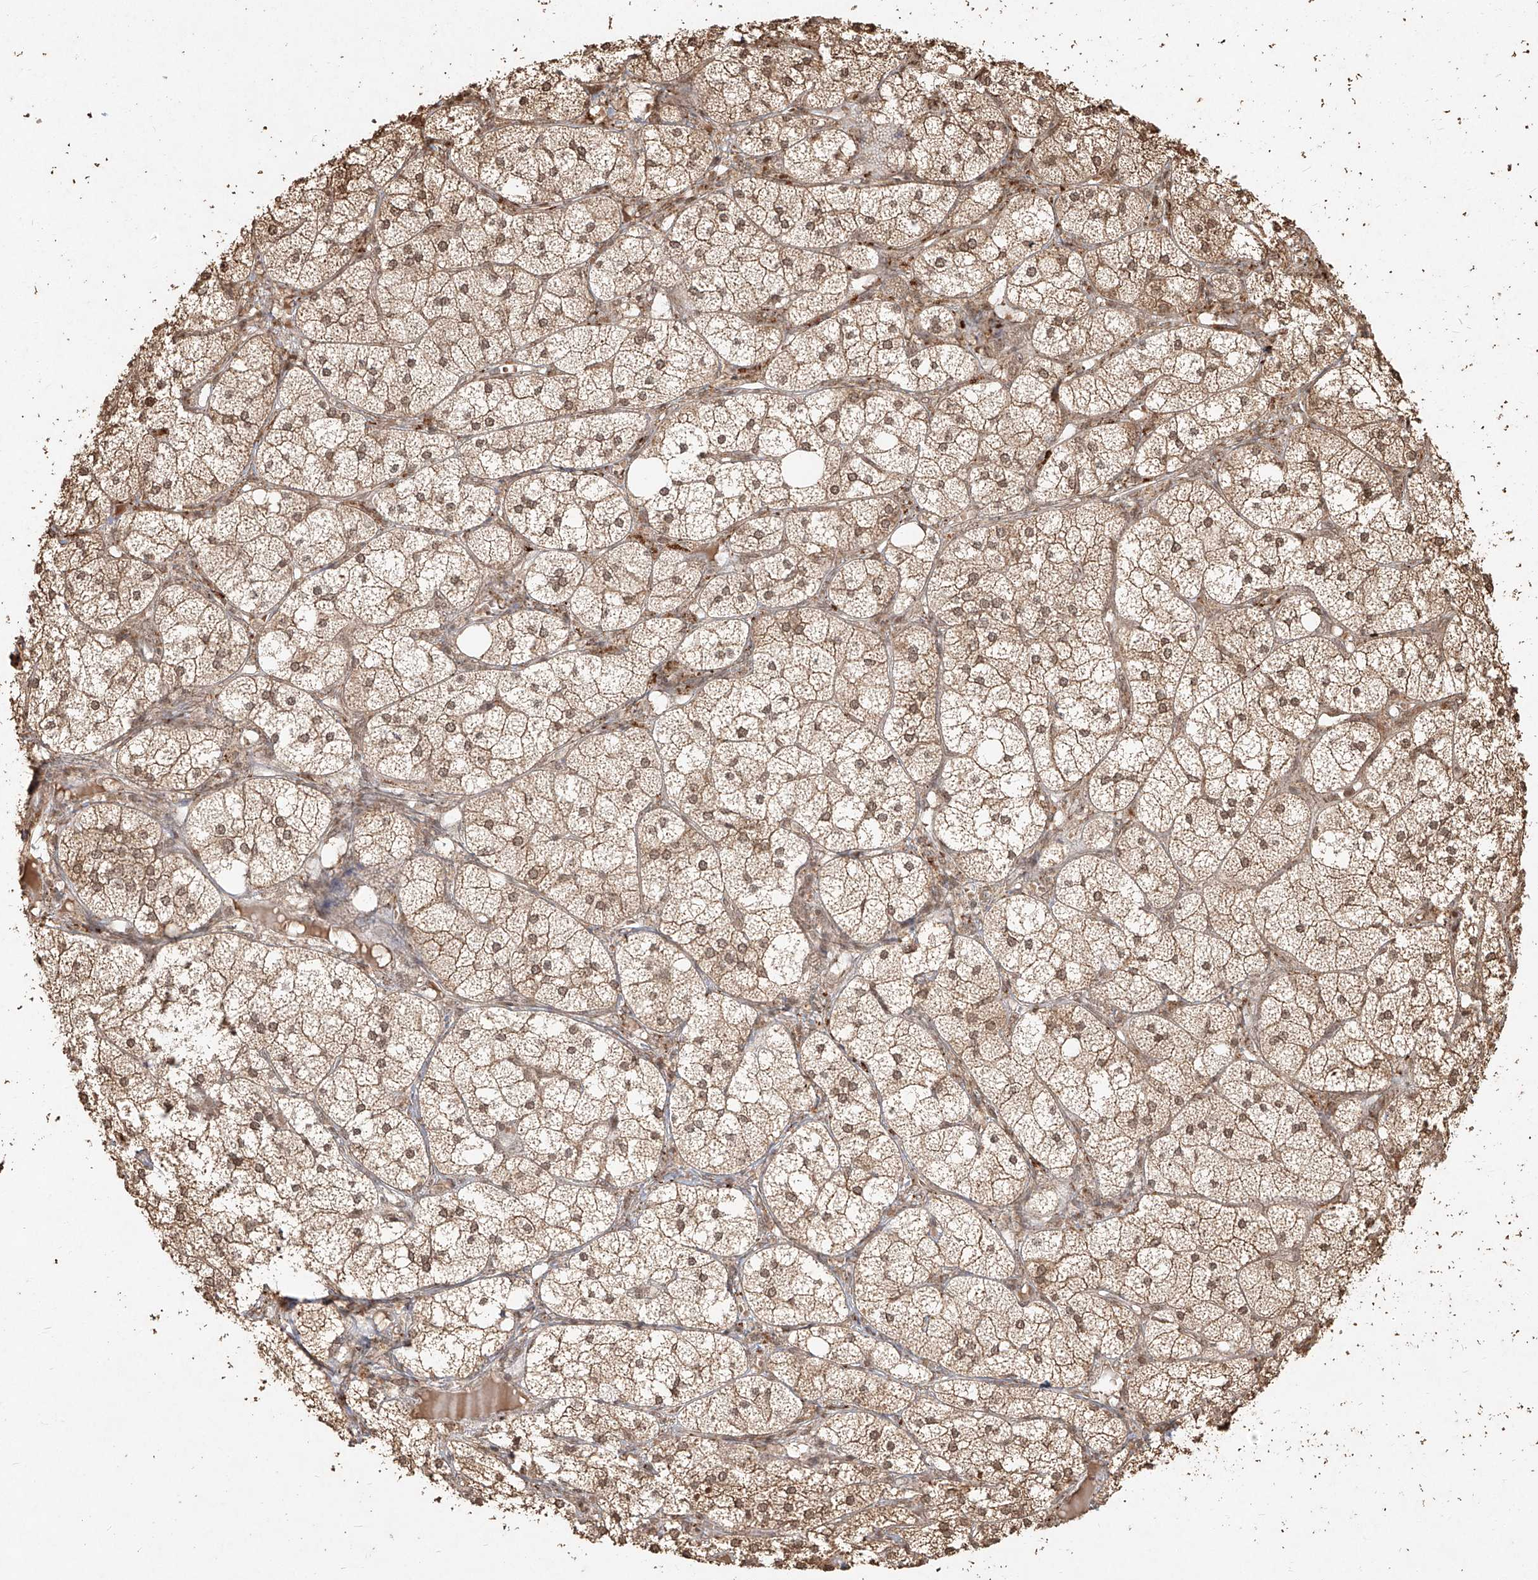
{"staining": {"intensity": "moderate", "quantity": ">75%", "location": "cytoplasmic/membranous,nuclear"}, "tissue": "adrenal gland", "cell_type": "Glandular cells", "image_type": "normal", "snomed": [{"axis": "morphology", "description": "Normal tissue, NOS"}, {"axis": "topography", "description": "Adrenal gland"}], "caption": "A micrograph of adrenal gland stained for a protein reveals moderate cytoplasmic/membranous,nuclear brown staining in glandular cells.", "gene": "UBE2K", "patient": {"sex": "female", "age": 61}}